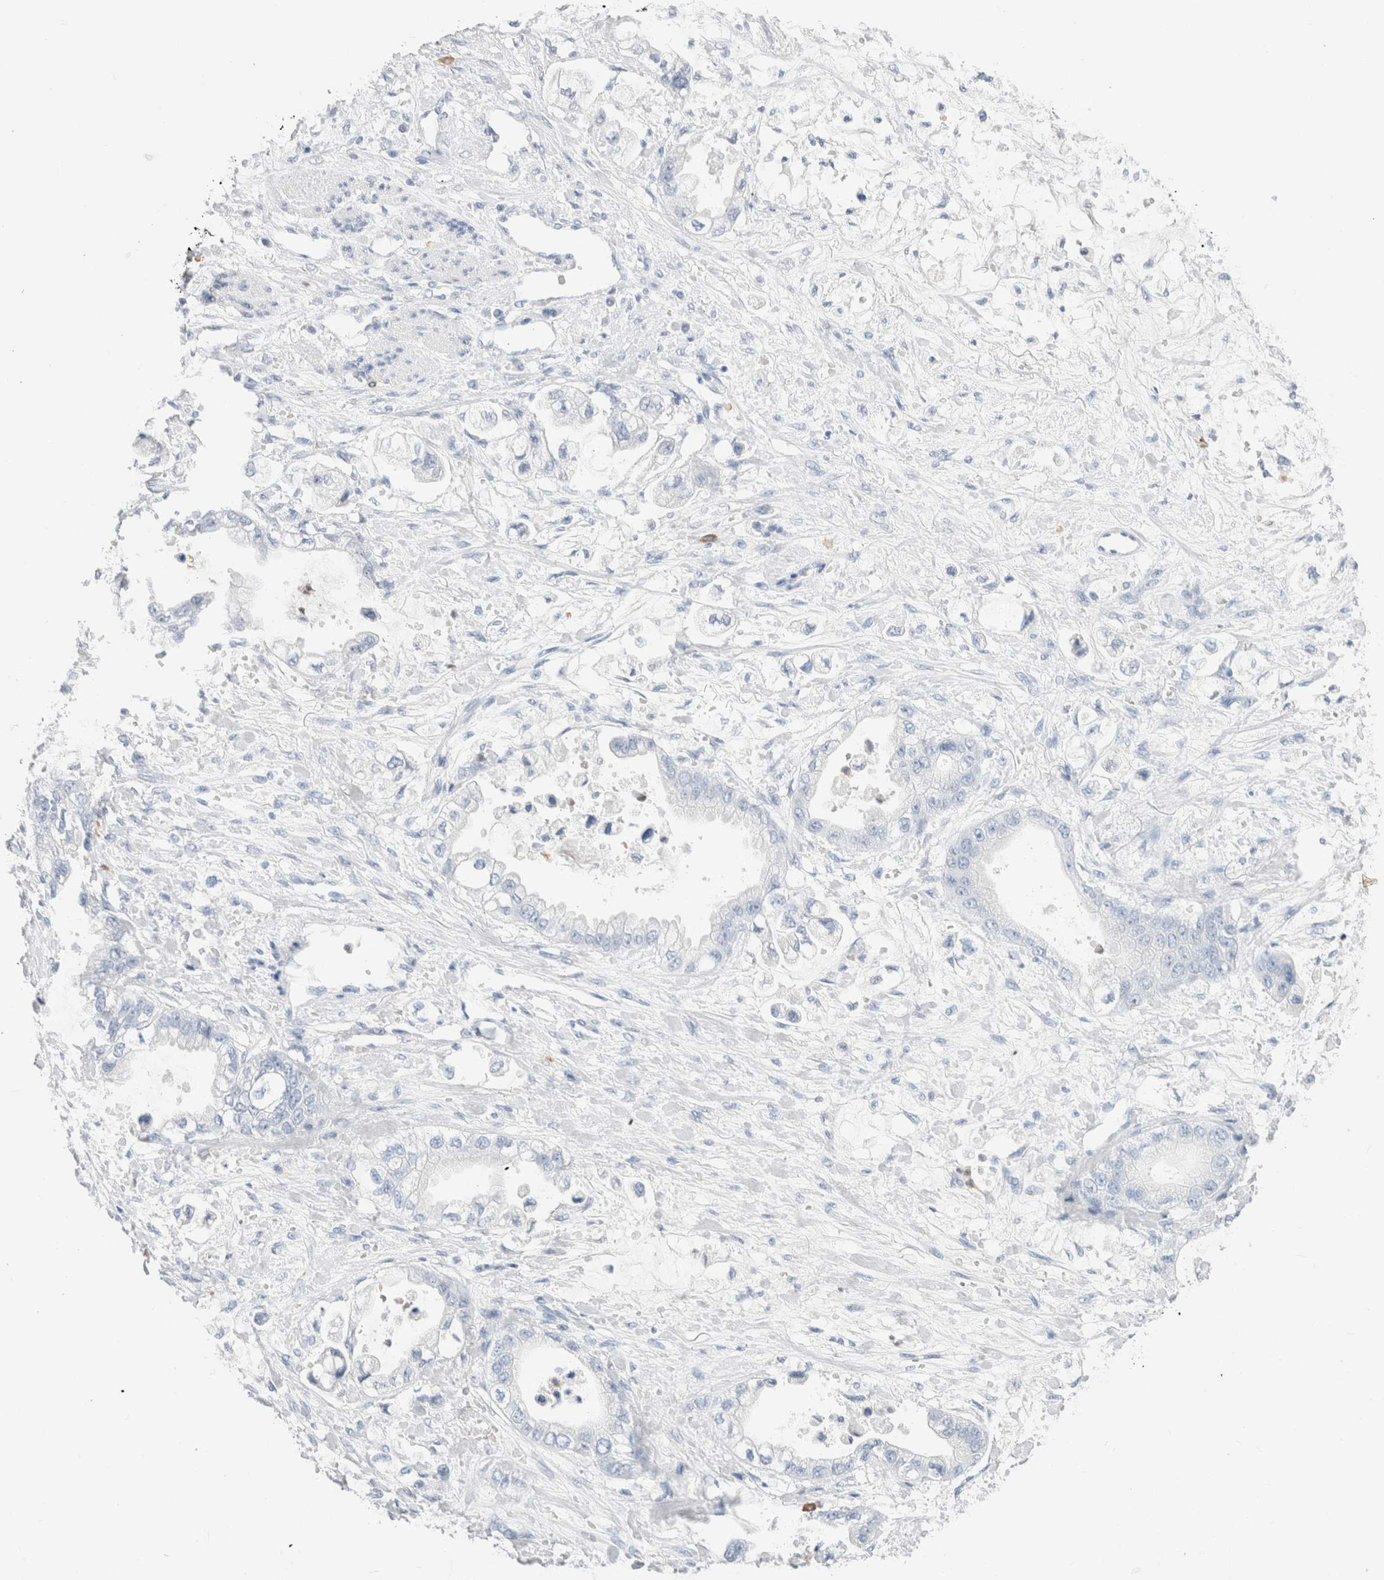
{"staining": {"intensity": "negative", "quantity": "none", "location": "none"}, "tissue": "stomach cancer", "cell_type": "Tumor cells", "image_type": "cancer", "snomed": [{"axis": "morphology", "description": "Adenocarcinoma, NOS"}, {"axis": "topography", "description": "Stomach"}], "caption": "An immunohistochemistry (IHC) histopathology image of adenocarcinoma (stomach) is shown. There is no staining in tumor cells of adenocarcinoma (stomach).", "gene": "ARG1", "patient": {"sex": "male", "age": 62}}